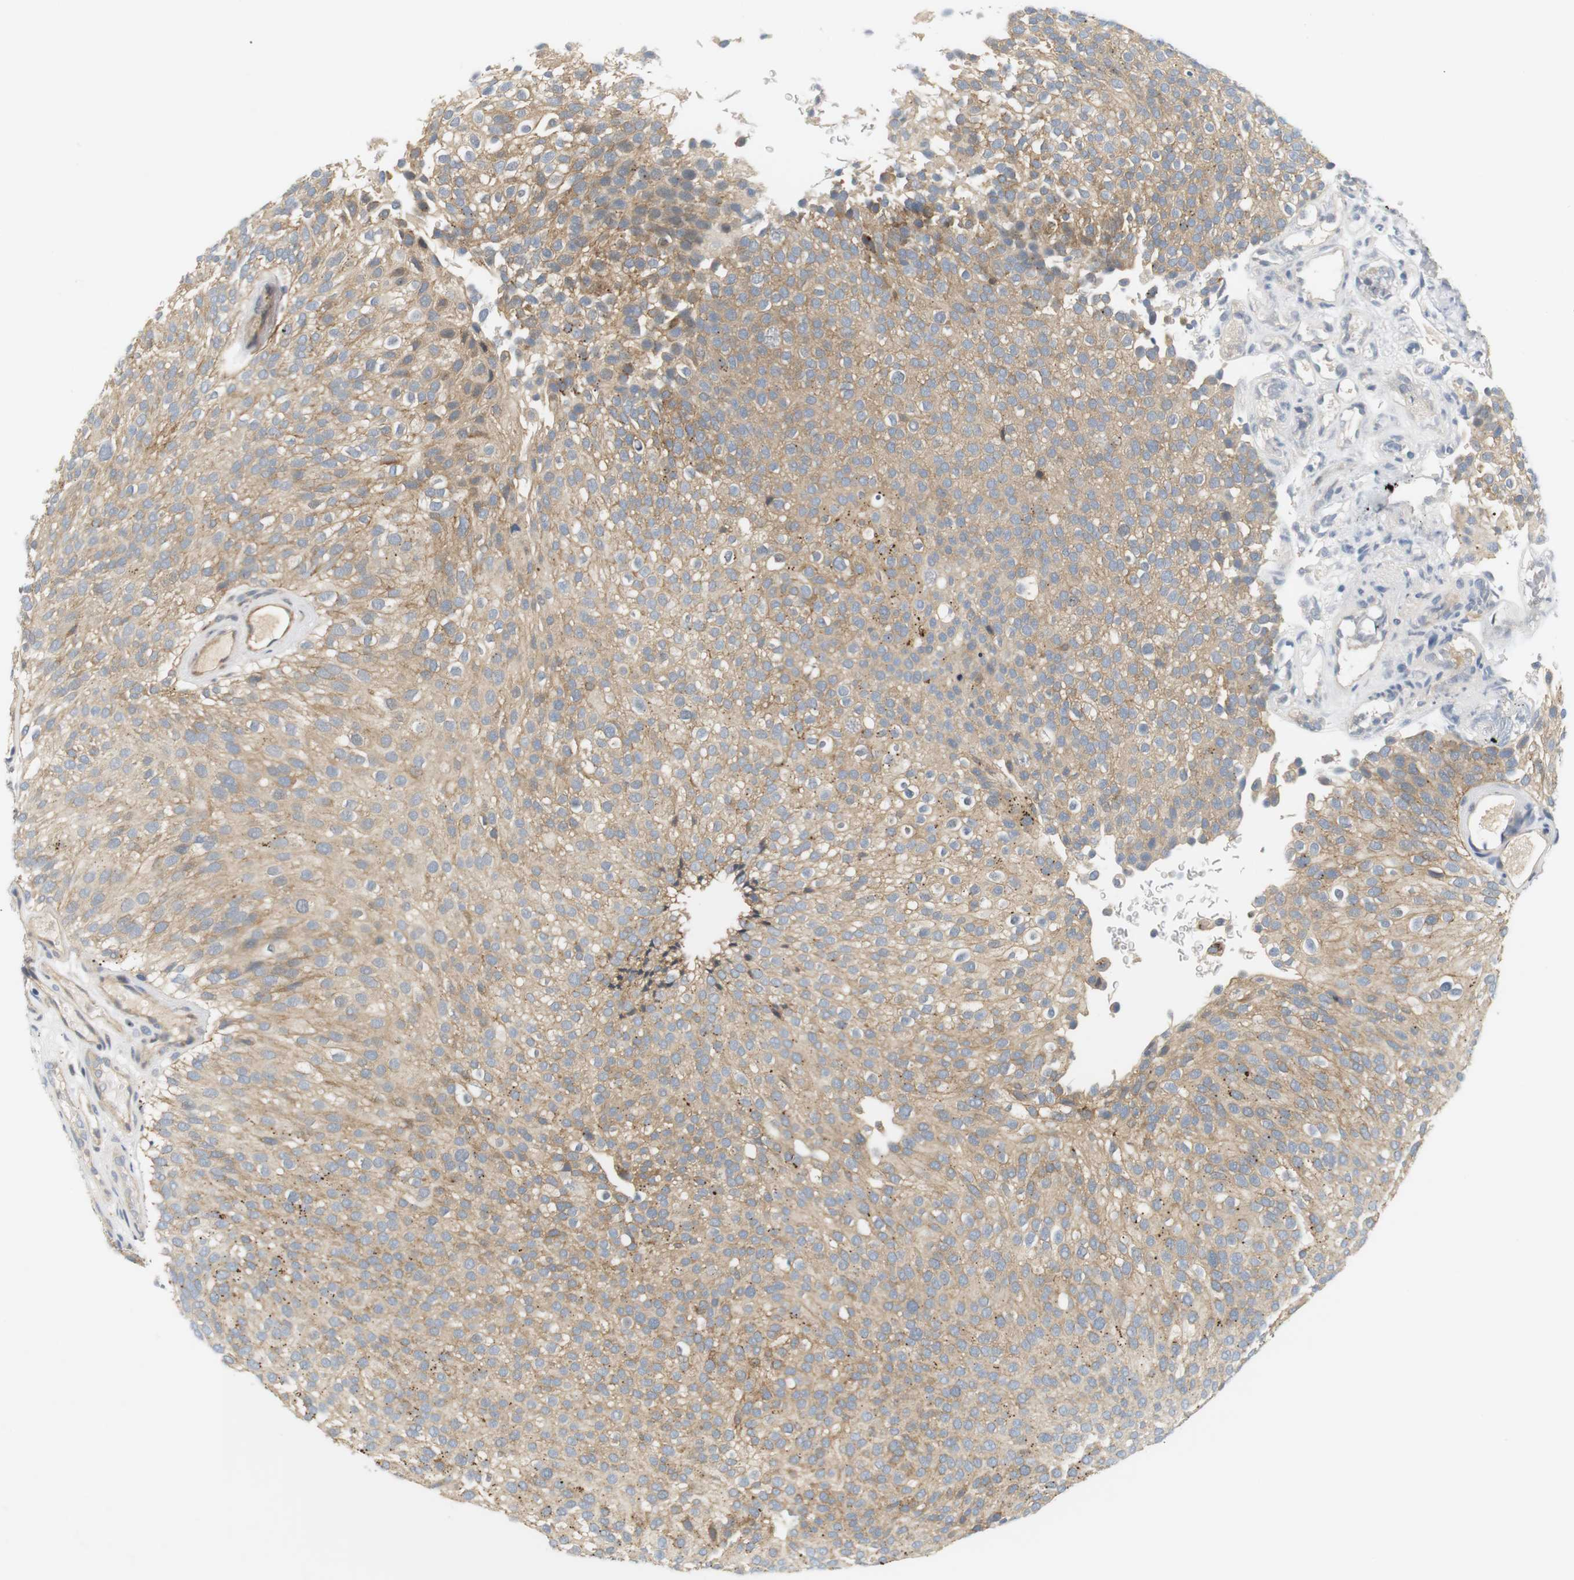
{"staining": {"intensity": "weak", "quantity": ">75%", "location": "cytoplasmic/membranous"}, "tissue": "urothelial cancer", "cell_type": "Tumor cells", "image_type": "cancer", "snomed": [{"axis": "morphology", "description": "Urothelial carcinoma, Low grade"}, {"axis": "topography", "description": "Urinary bladder"}], "caption": "Immunohistochemistry (IHC) image of neoplastic tissue: human urothelial cancer stained using IHC displays low levels of weak protein expression localized specifically in the cytoplasmic/membranous of tumor cells, appearing as a cytoplasmic/membranous brown color.", "gene": "EVA1C", "patient": {"sex": "male", "age": 78}}